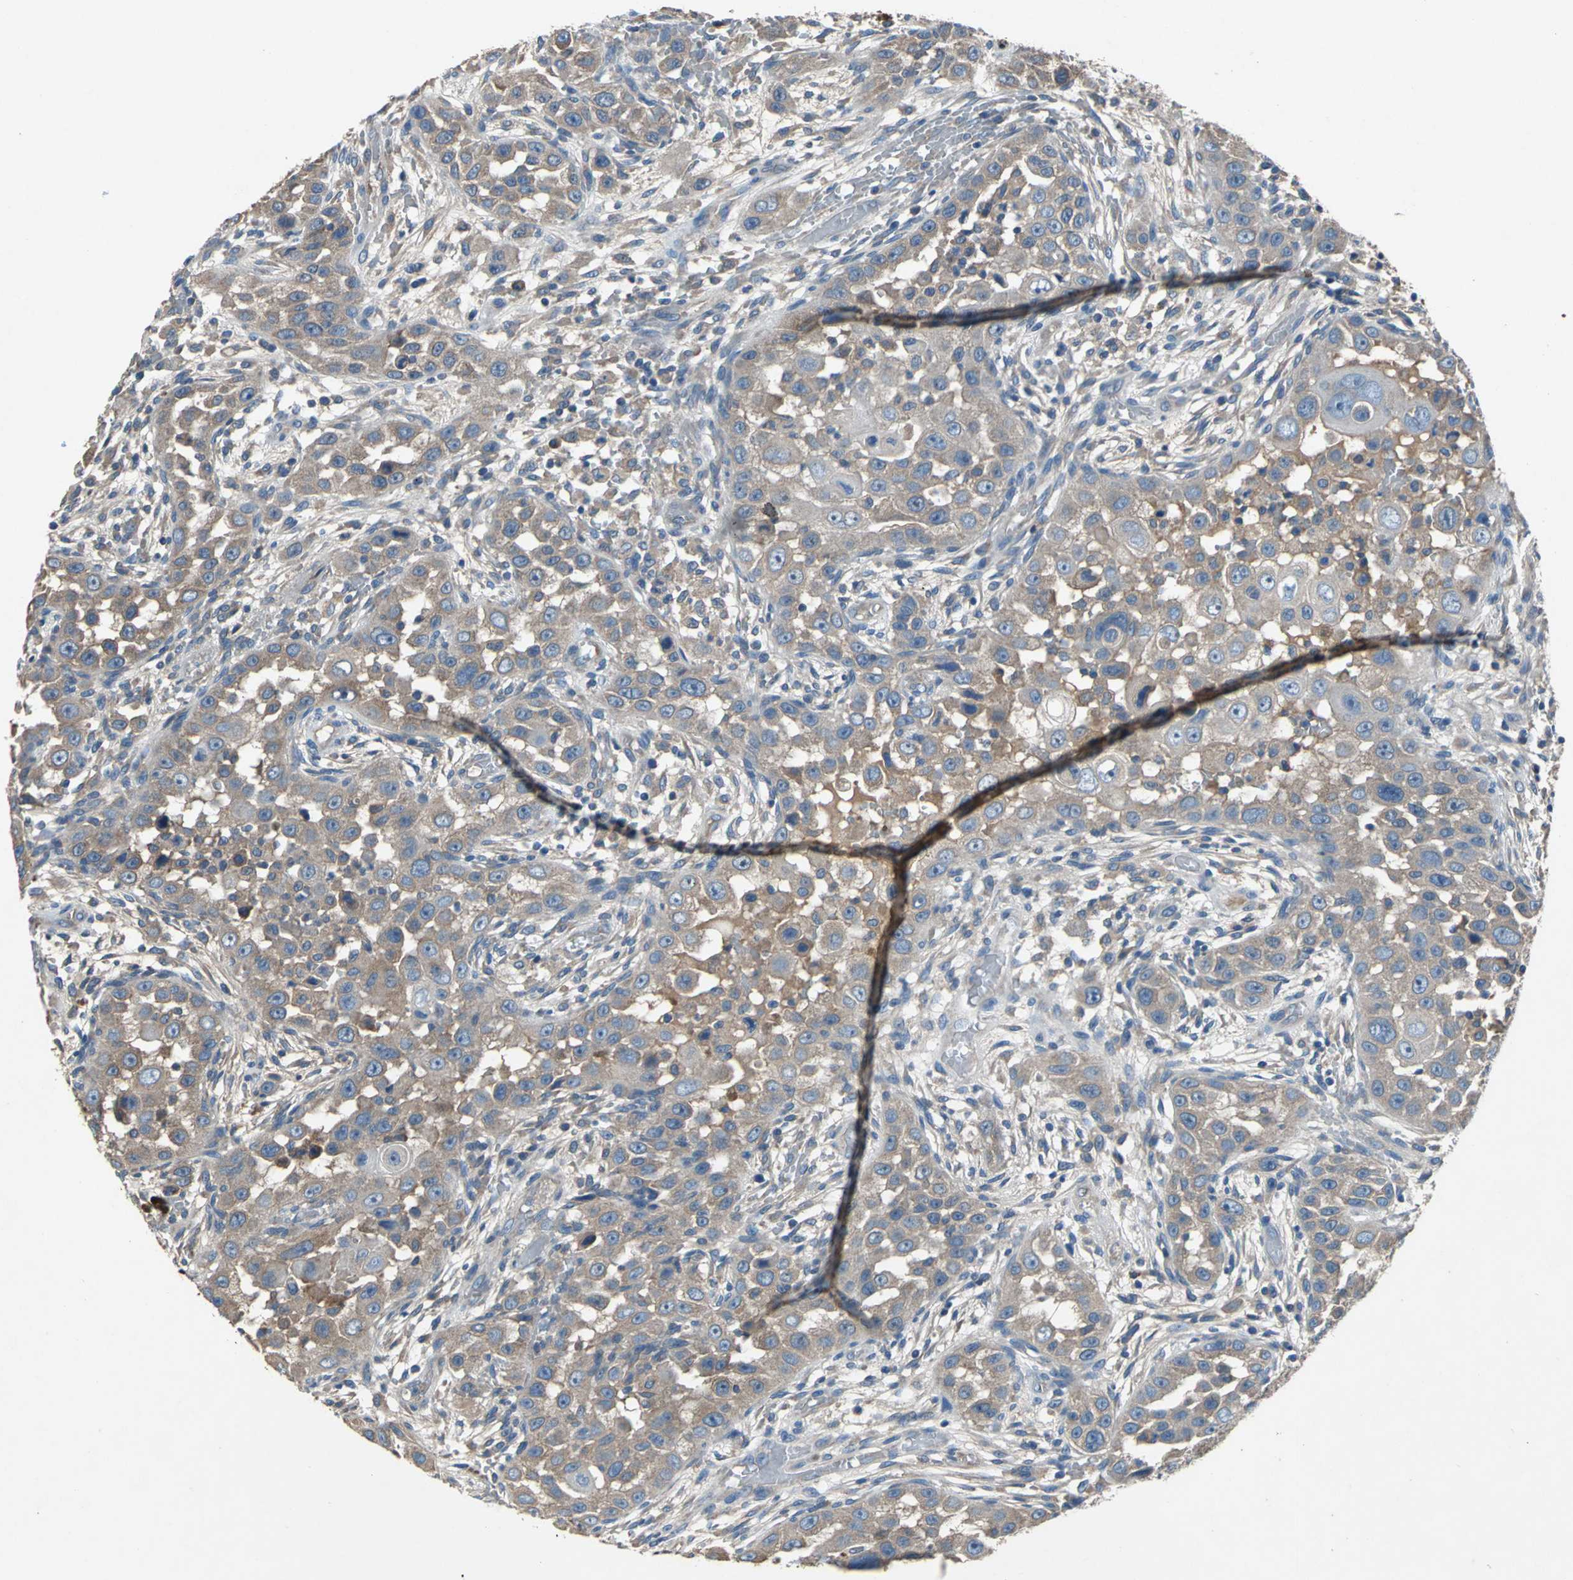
{"staining": {"intensity": "moderate", "quantity": ">75%", "location": "cytoplasmic/membranous"}, "tissue": "head and neck cancer", "cell_type": "Tumor cells", "image_type": "cancer", "snomed": [{"axis": "morphology", "description": "Carcinoma, NOS"}, {"axis": "topography", "description": "Head-Neck"}], "caption": "Carcinoma (head and neck) stained with immunohistochemistry displays moderate cytoplasmic/membranous expression in about >75% of tumor cells. (Stains: DAB (3,3'-diaminobenzidine) in brown, nuclei in blue, Microscopy: brightfield microscopy at high magnification).", "gene": "HEPH", "patient": {"sex": "male", "age": 87}}